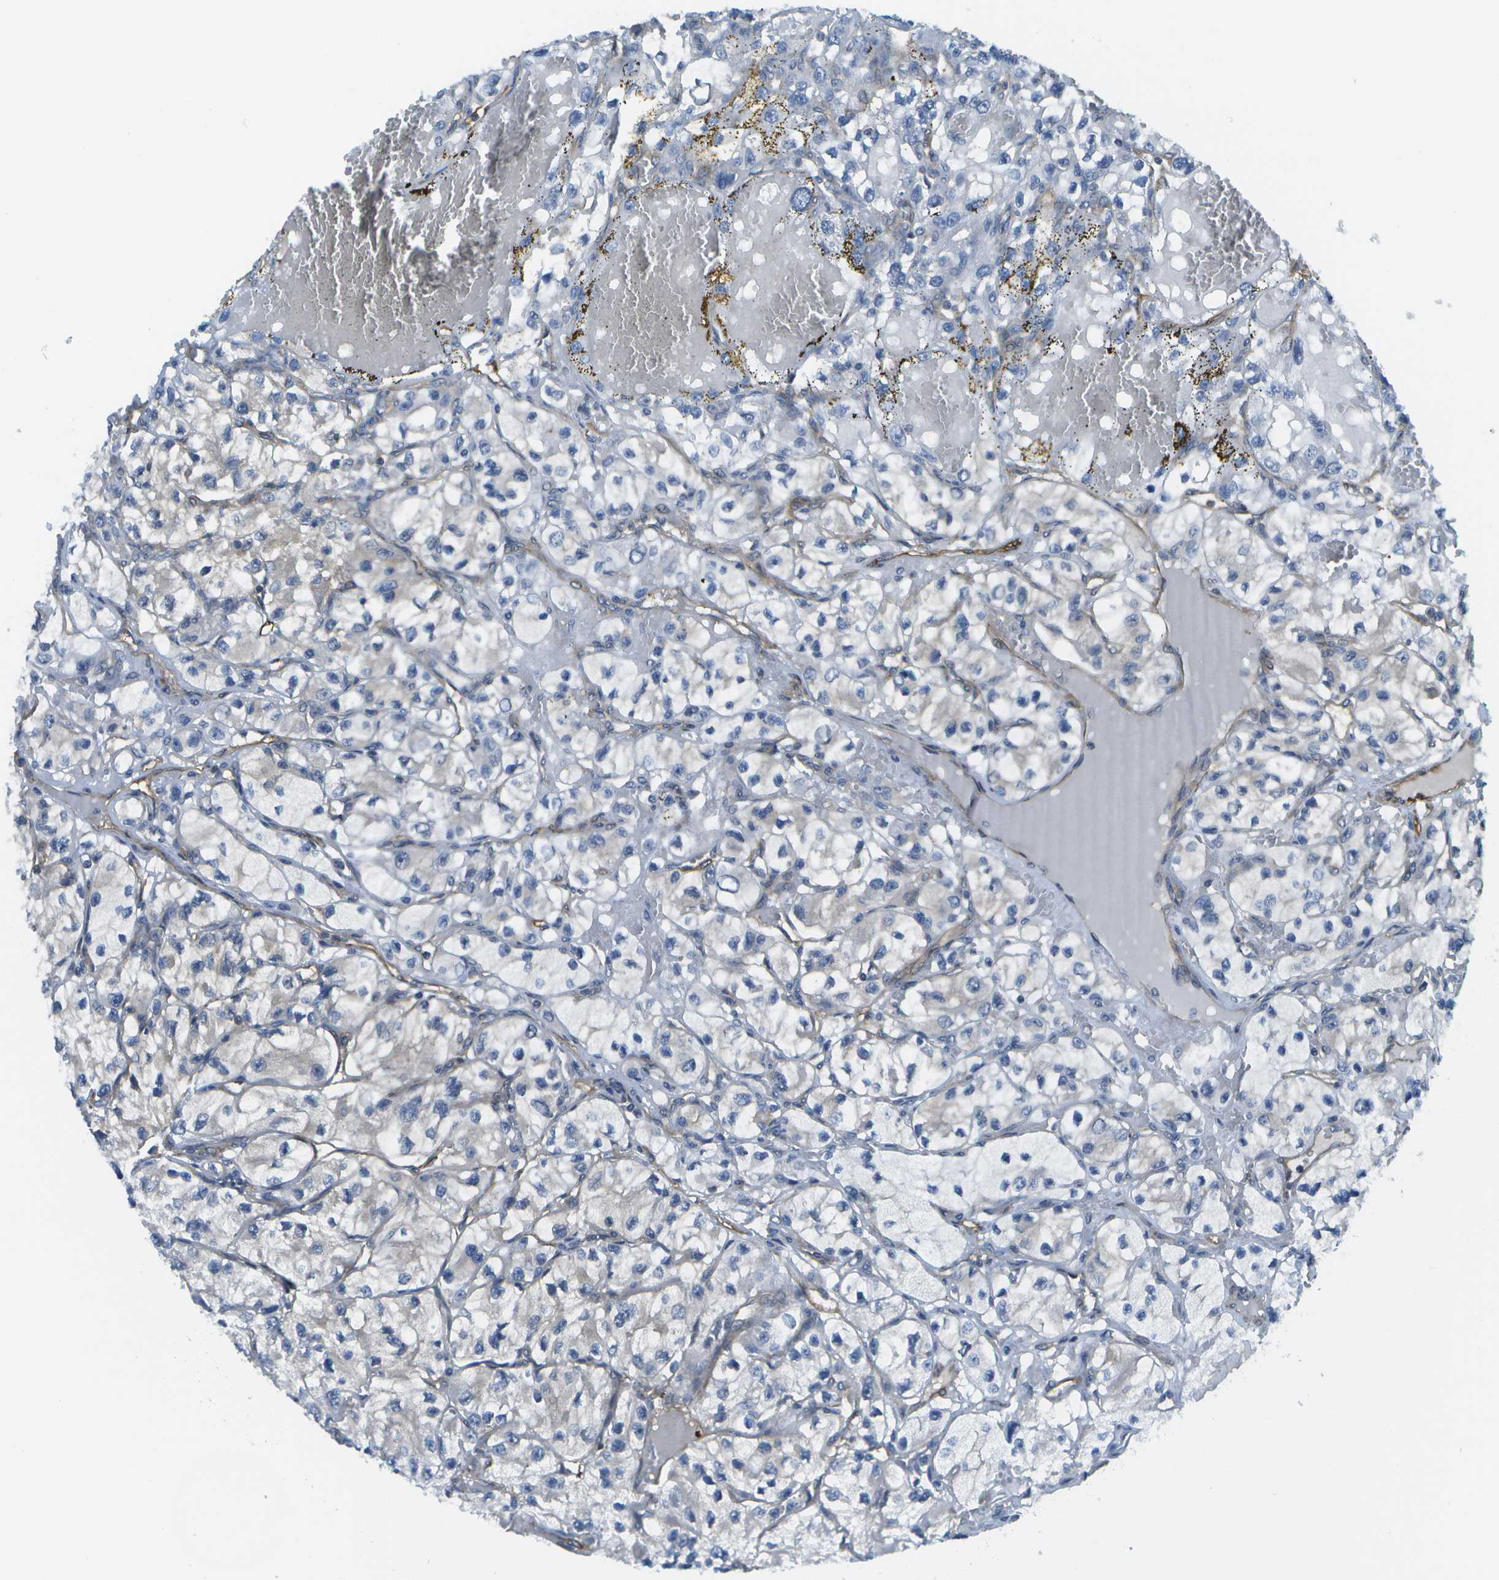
{"staining": {"intensity": "negative", "quantity": "none", "location": "none"}, "tissue": "renal cancer", "cell_type": "Tumor cells", "image_type": "cancer", "snomed": [{"axis": "morphology", "description": "Adenocarcinoma, NOS"}, {"axis": "topography", "description": "Kidney"}], "caption": "Tumor cells are negative for brown protein staining in renal cancer (adenocarcinoma). Nuclei are stained in blue.", "gene": "KIAA0040", "patient": {"sex": "female", "age": 57}}